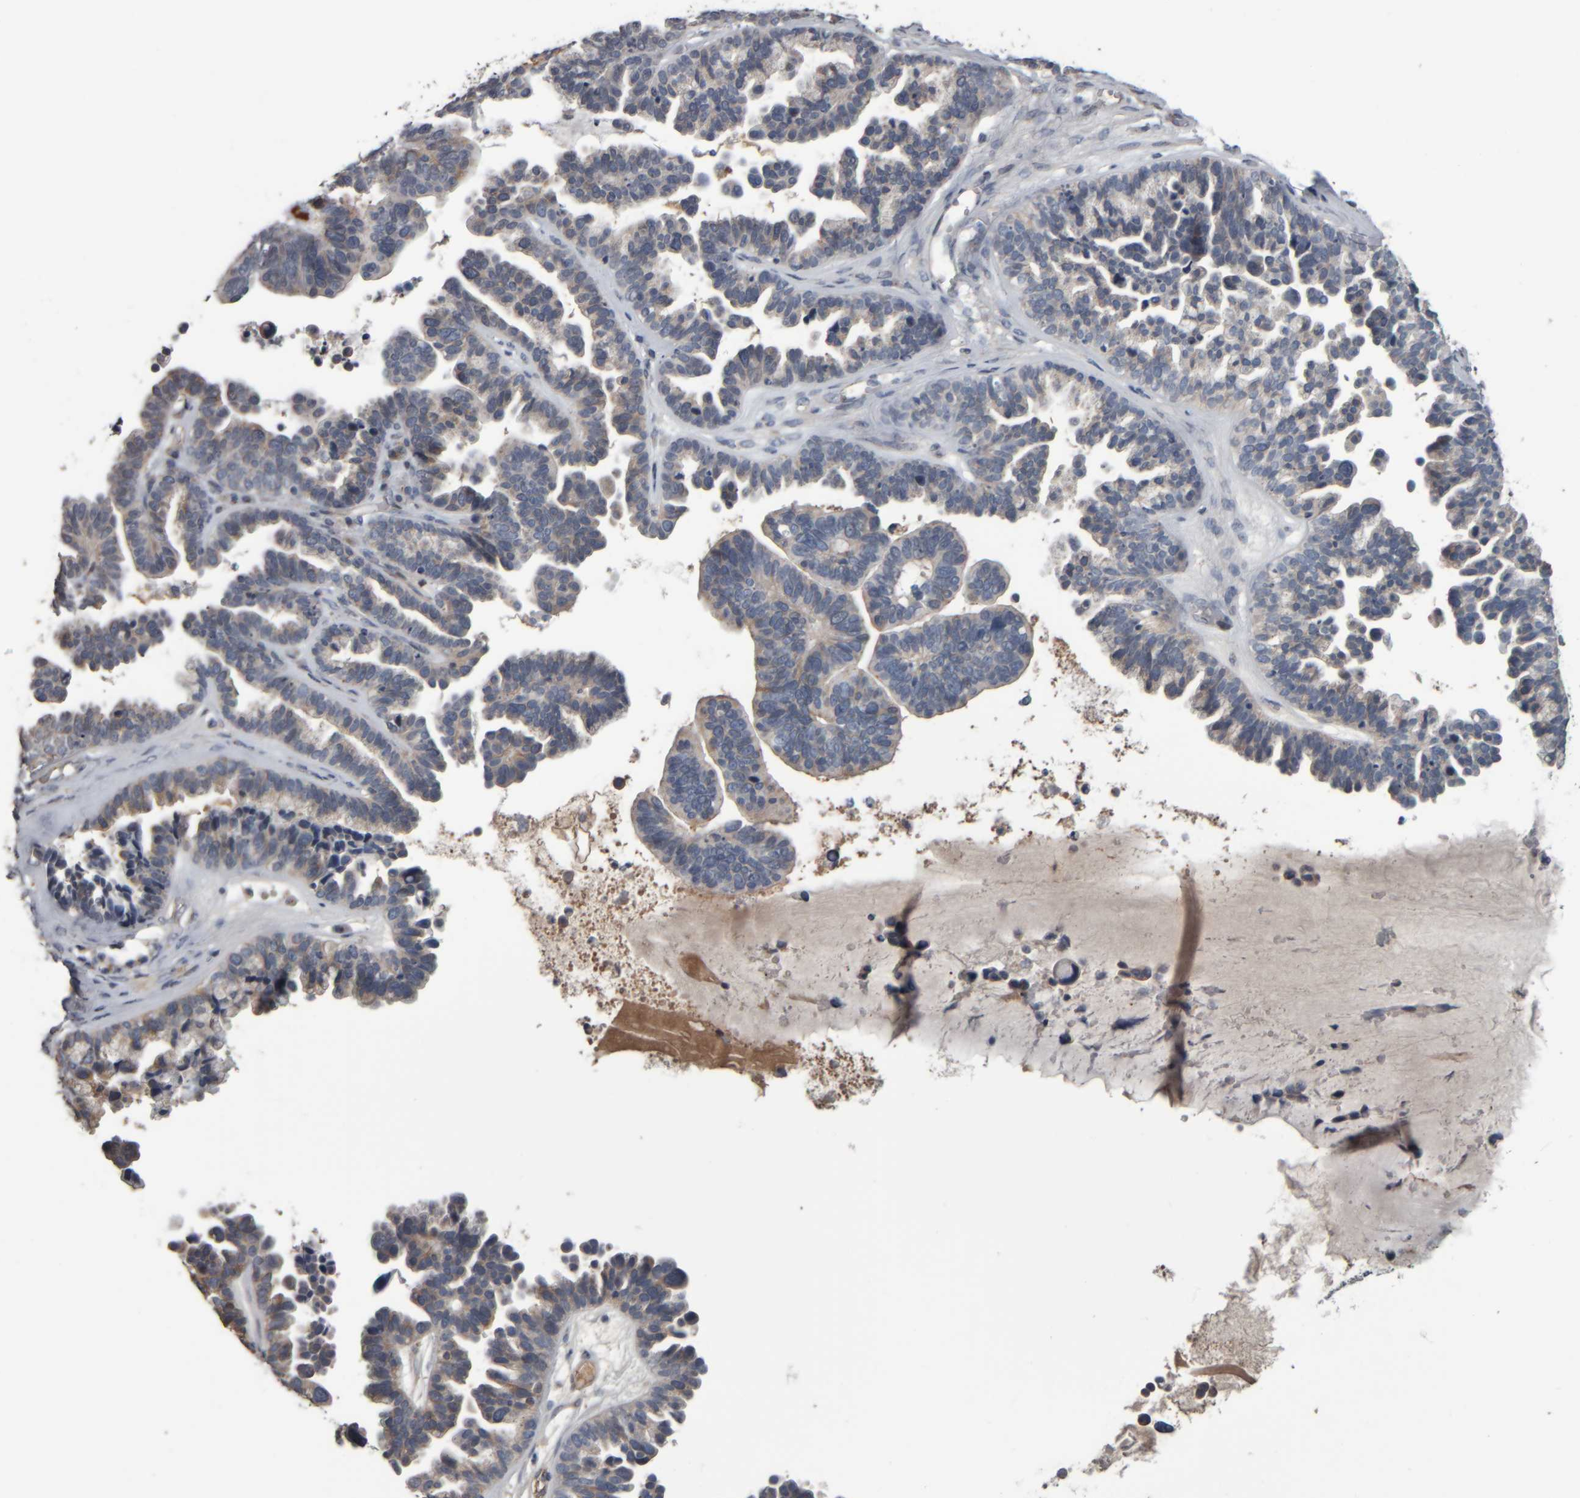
{"staining": {"intensity": "weak", "quantity": "<25%", "location": "cytoplasmic/membranous"}, "tissue": "ovarian cancer", "cell_type": "Tumor cells", "image_type": "cancer", "snomed": [{"axis": "morphology", "description": "Cystadenocarcinoma, serous, NOS"}, {"axis": "topography", "description": "Ovary"}], "caption": "IHC photomicrograph of ovarian cancer stained for a protein (brown), which shows no staining in tumor cells.", "gene": "CAVIN4", "patient": {"sex": "female", "age": 56}}